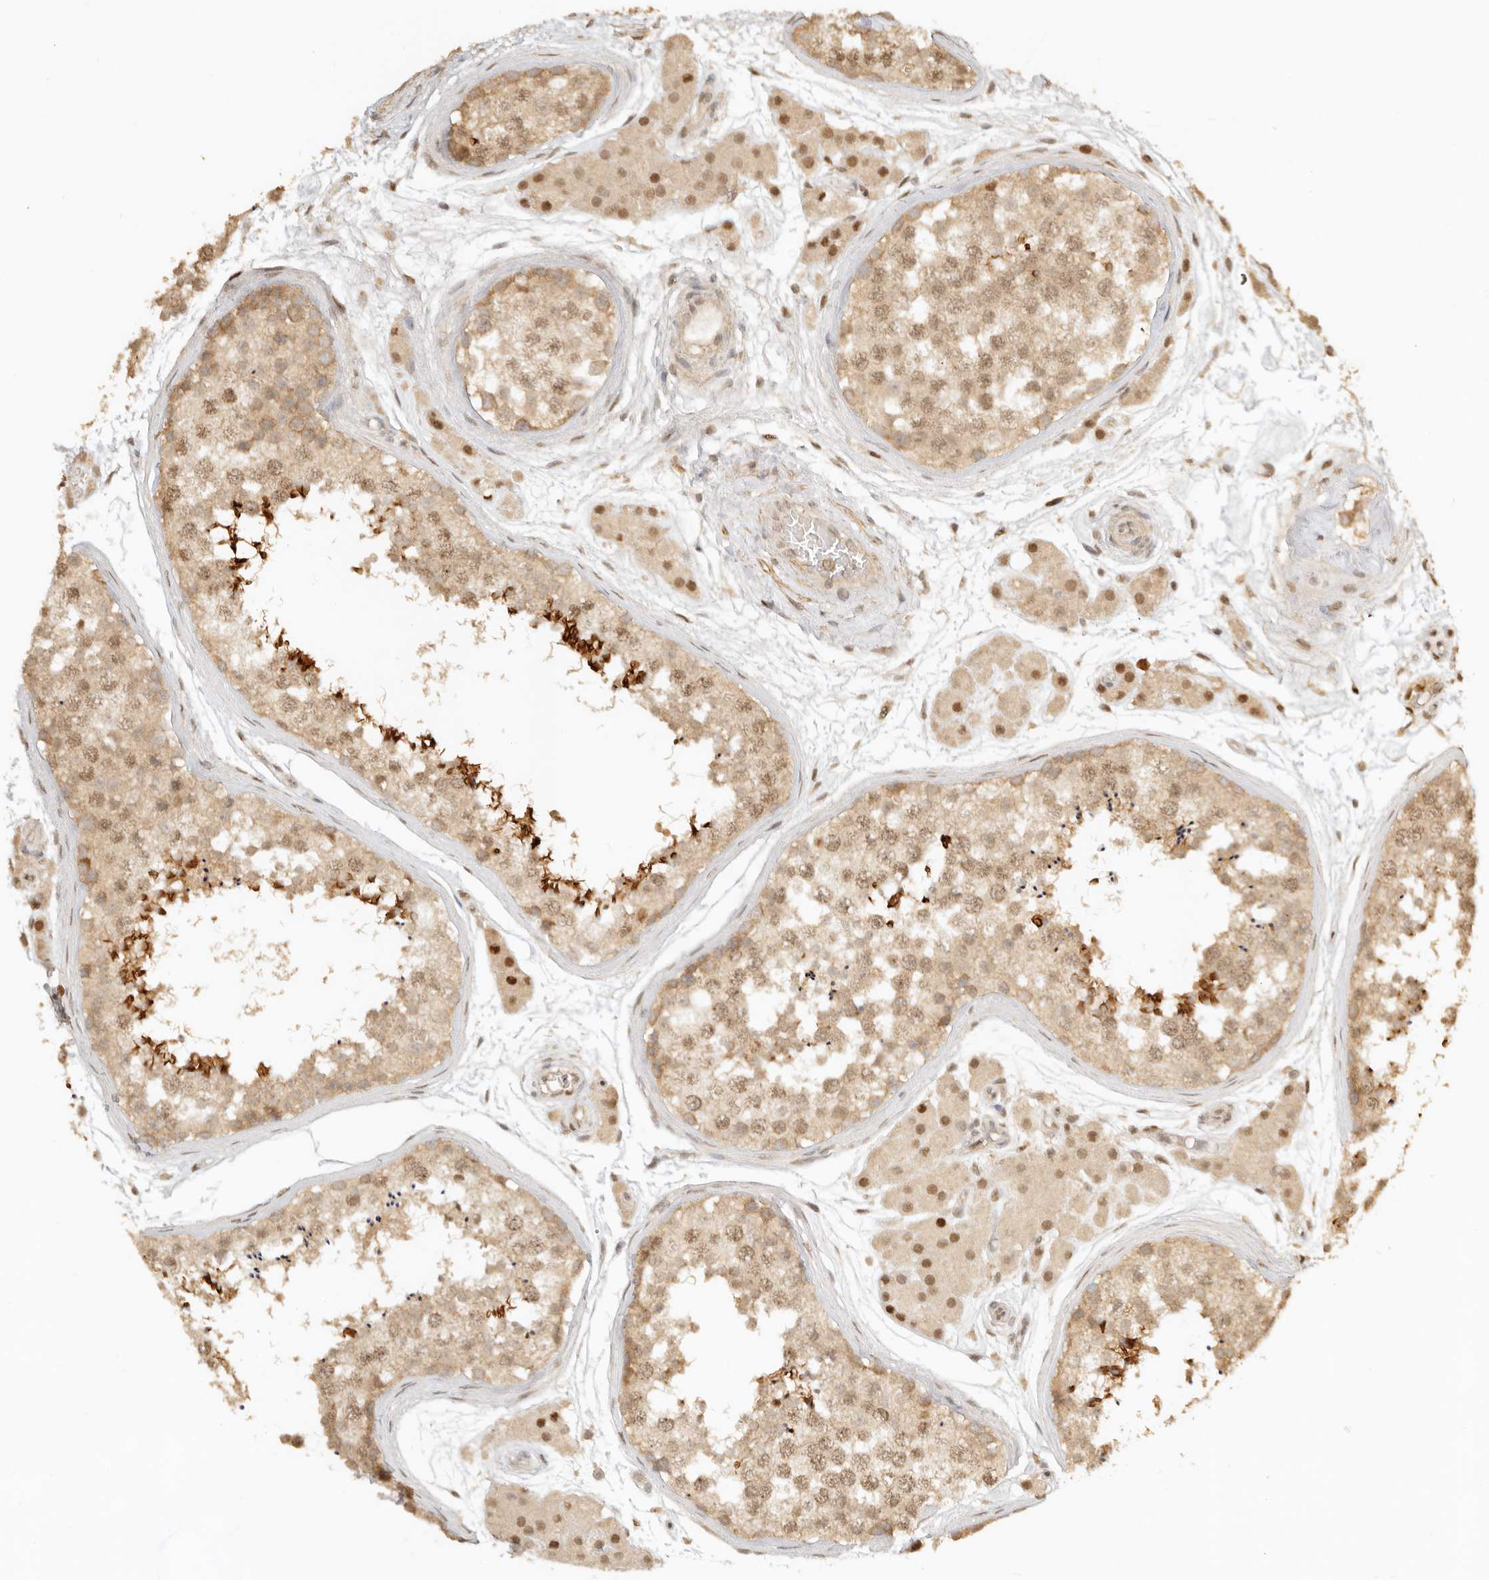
{"staining": {"intensity": "moderate", "quantity": ">75%", "location": "cytoplasmic/membranous,nuclear"}, "tissue": "testis", "cell_type": "Cells in seminiferous ducts", "image_type": "normal", "snomed": [{"axis": "morphology", "description": "Normal tissue, NOS"}, {"axis": "topography", "description": "Testis"}], "caption": "Protein staining displays moderate cytoplasmic/membranous,nuclear expression in about >75% of cells in seminiferous ducts in unremarkable testis. (IHC, brightfield microscopy, high magnification).", "gene": "KIF2B", "patient": {"sex": "male", "age": 56}}